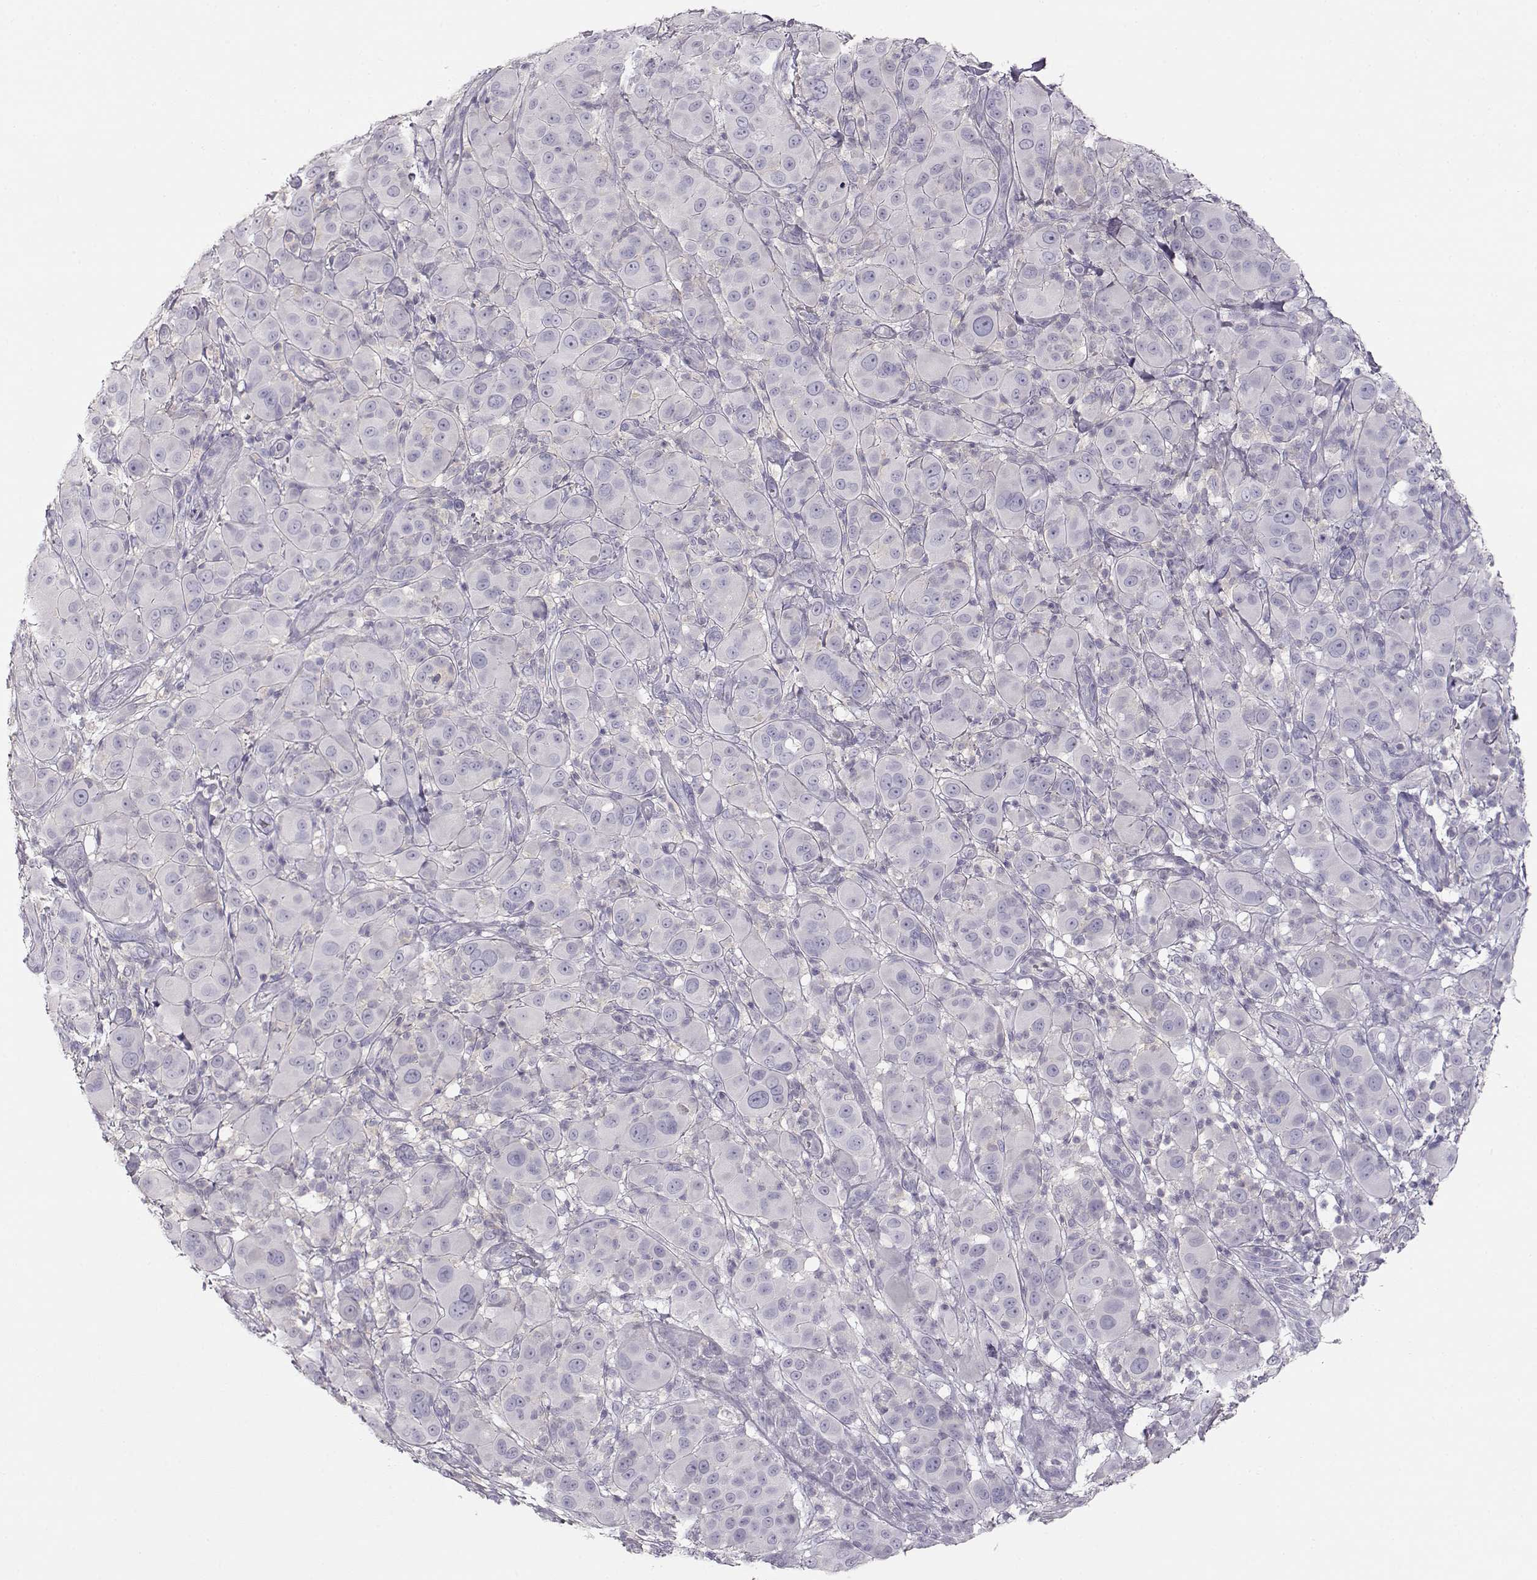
{"staining": {"intensity": "negative", "quantity": "none", "location": "none"}, "tissue": "melanoma", "cell_type": "Tumor cells", "image_type": "cancer", "snomed": [{"axis": "morphology", "description": "Malignant melanoma, NOS"}, {"axis": "topography", "description": "Skin"}], "caption": "Immunohistochemistry photomicrograph of human melanoma stained for a protein (brown), which reveals no expression in tumor cells.", "gene": "LEPR", "patient": {"sex": "female", "age": 87}}